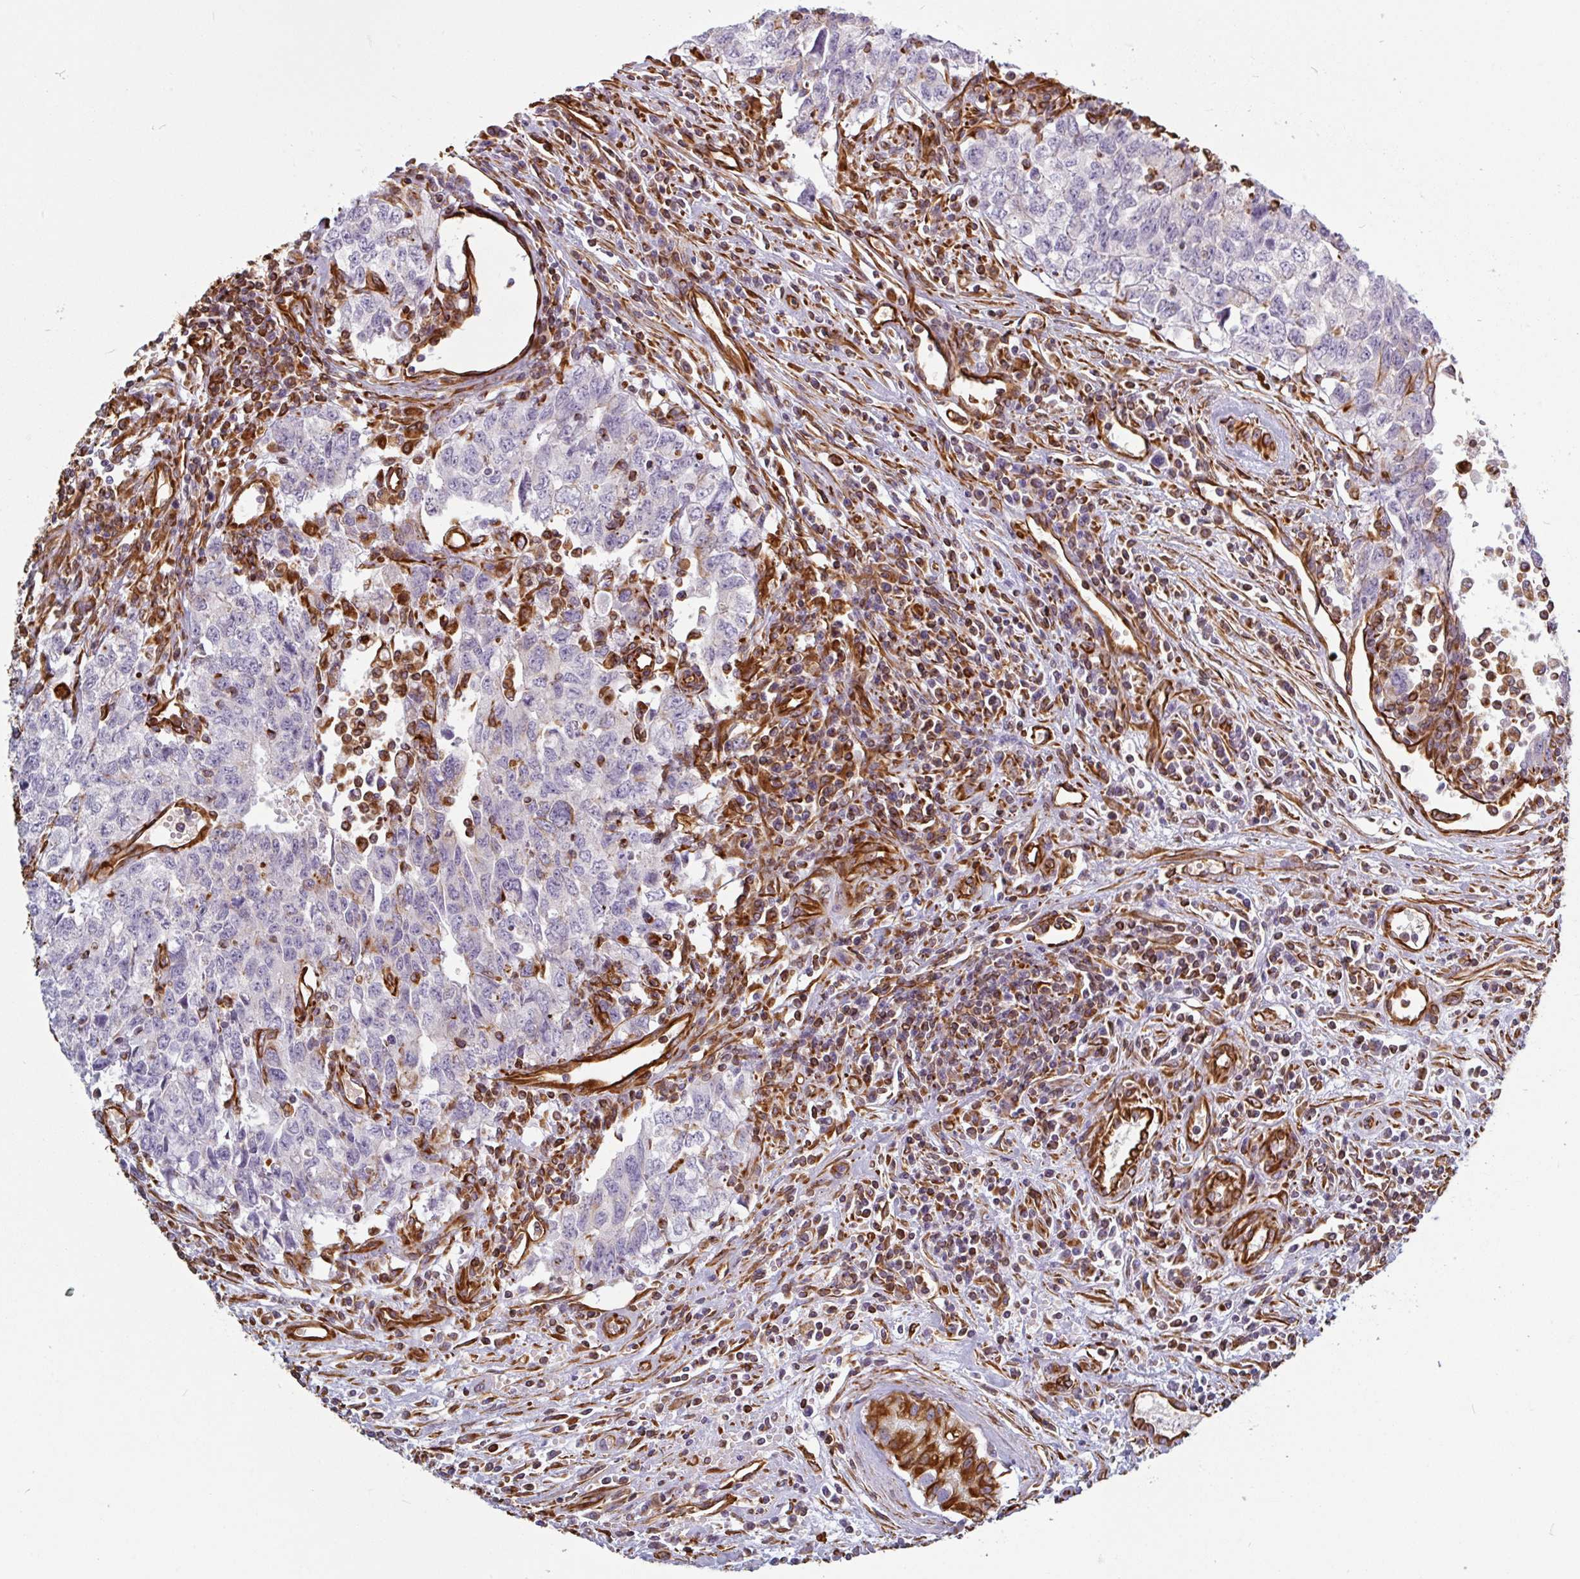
{"staining": {"intensity": "negative", "quantity": "none", "location": "none"}, "tissue": "testis cancer", "cell_type": "Tumor cells", "image_type": "cancer", "snomed": [{"axis": "morphology", "description": "Carcinoma, Embryonal, NOS"}, {"axis": "topography", "description": "Testis"}], "caption": "DAB (3,3'-diaminobenzidine) immunohistochemical staining of human testis embryonal carcinoma displays no significant positivity in tumor cells.", "gene": "PPFIA1", "patient": {"sex": "male", "age": 34}}